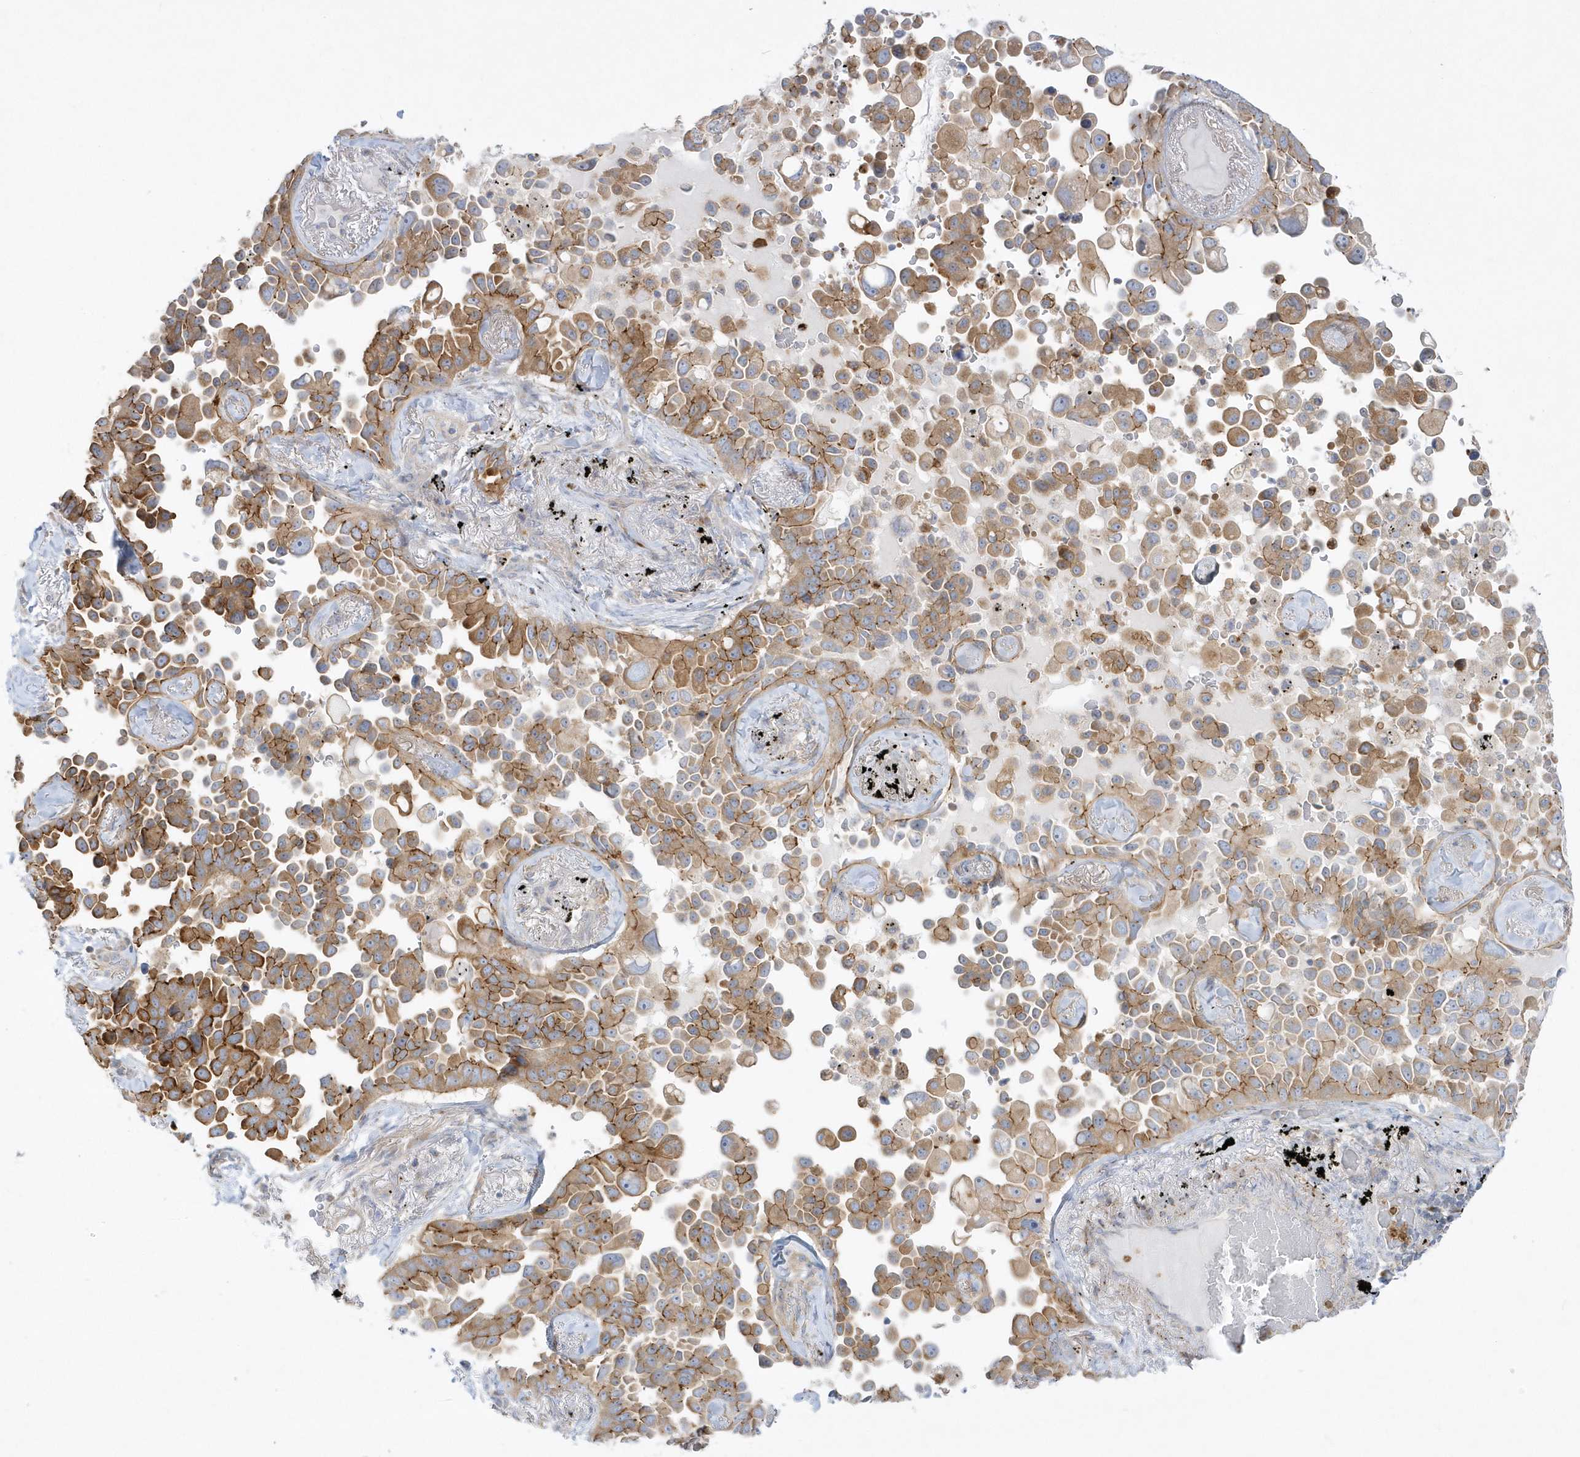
{"staining": {"intensity": "moderate", "quantity": "25%-75%", "location": "cytoplasmic/membranous"}, "tissue": "lung cancer", "cell_type": "Tumor cells", "image_type": "cancer", "snomed": [{"axis": "morphology", "description": "Adenocarcinoma, NOS"}, {"axis": "topography", "description": "Lung"}], "caption": "Protein expression analysis of human adenocarcinoma (lung) reveals moderate cytoplasmic/membranous expression in about 25%-75% of tumor cells.", "gene": "DNAJC18", "patient": {"sex": "female", "age": 67}}